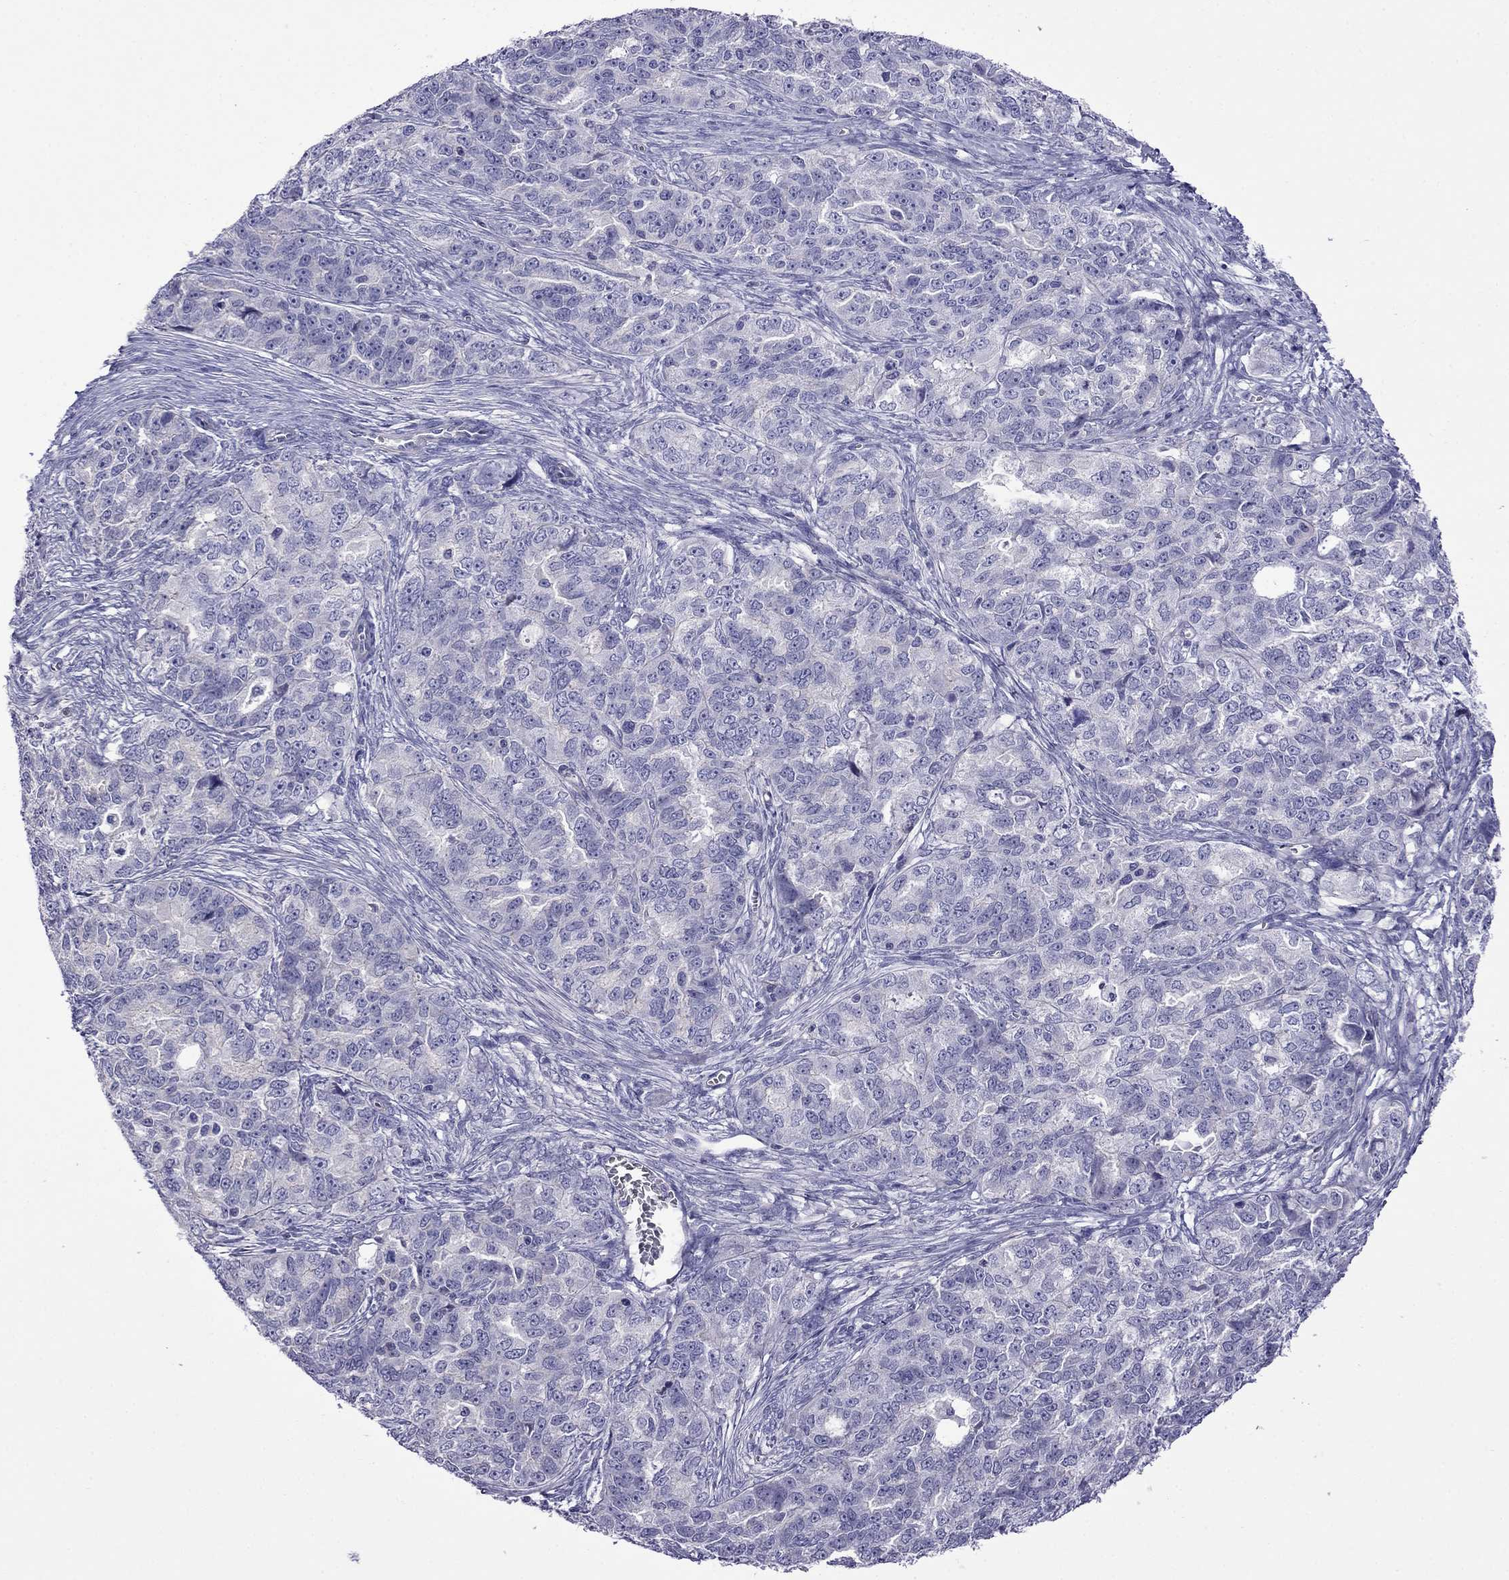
{"staining": {"intensity": "negative", "quantity": "none", "location": "none"}, "tissue": "ovarian cancer", "cell_type": "Tumor cells", "image_type": "cancer", "snomed": [{"axis": "morphology", "description": "Cystadenocarcinoma, serous, NOS"}, {"axis": "topography", "description": "Ovary"}], "caption": "DAB immunohistochemical staining of ovarian serous cystadenocarcinoma demonstrates no significant staining in tumor cells.", "gene": "STAR", "patient": {"sex": "female", "age": 51}}